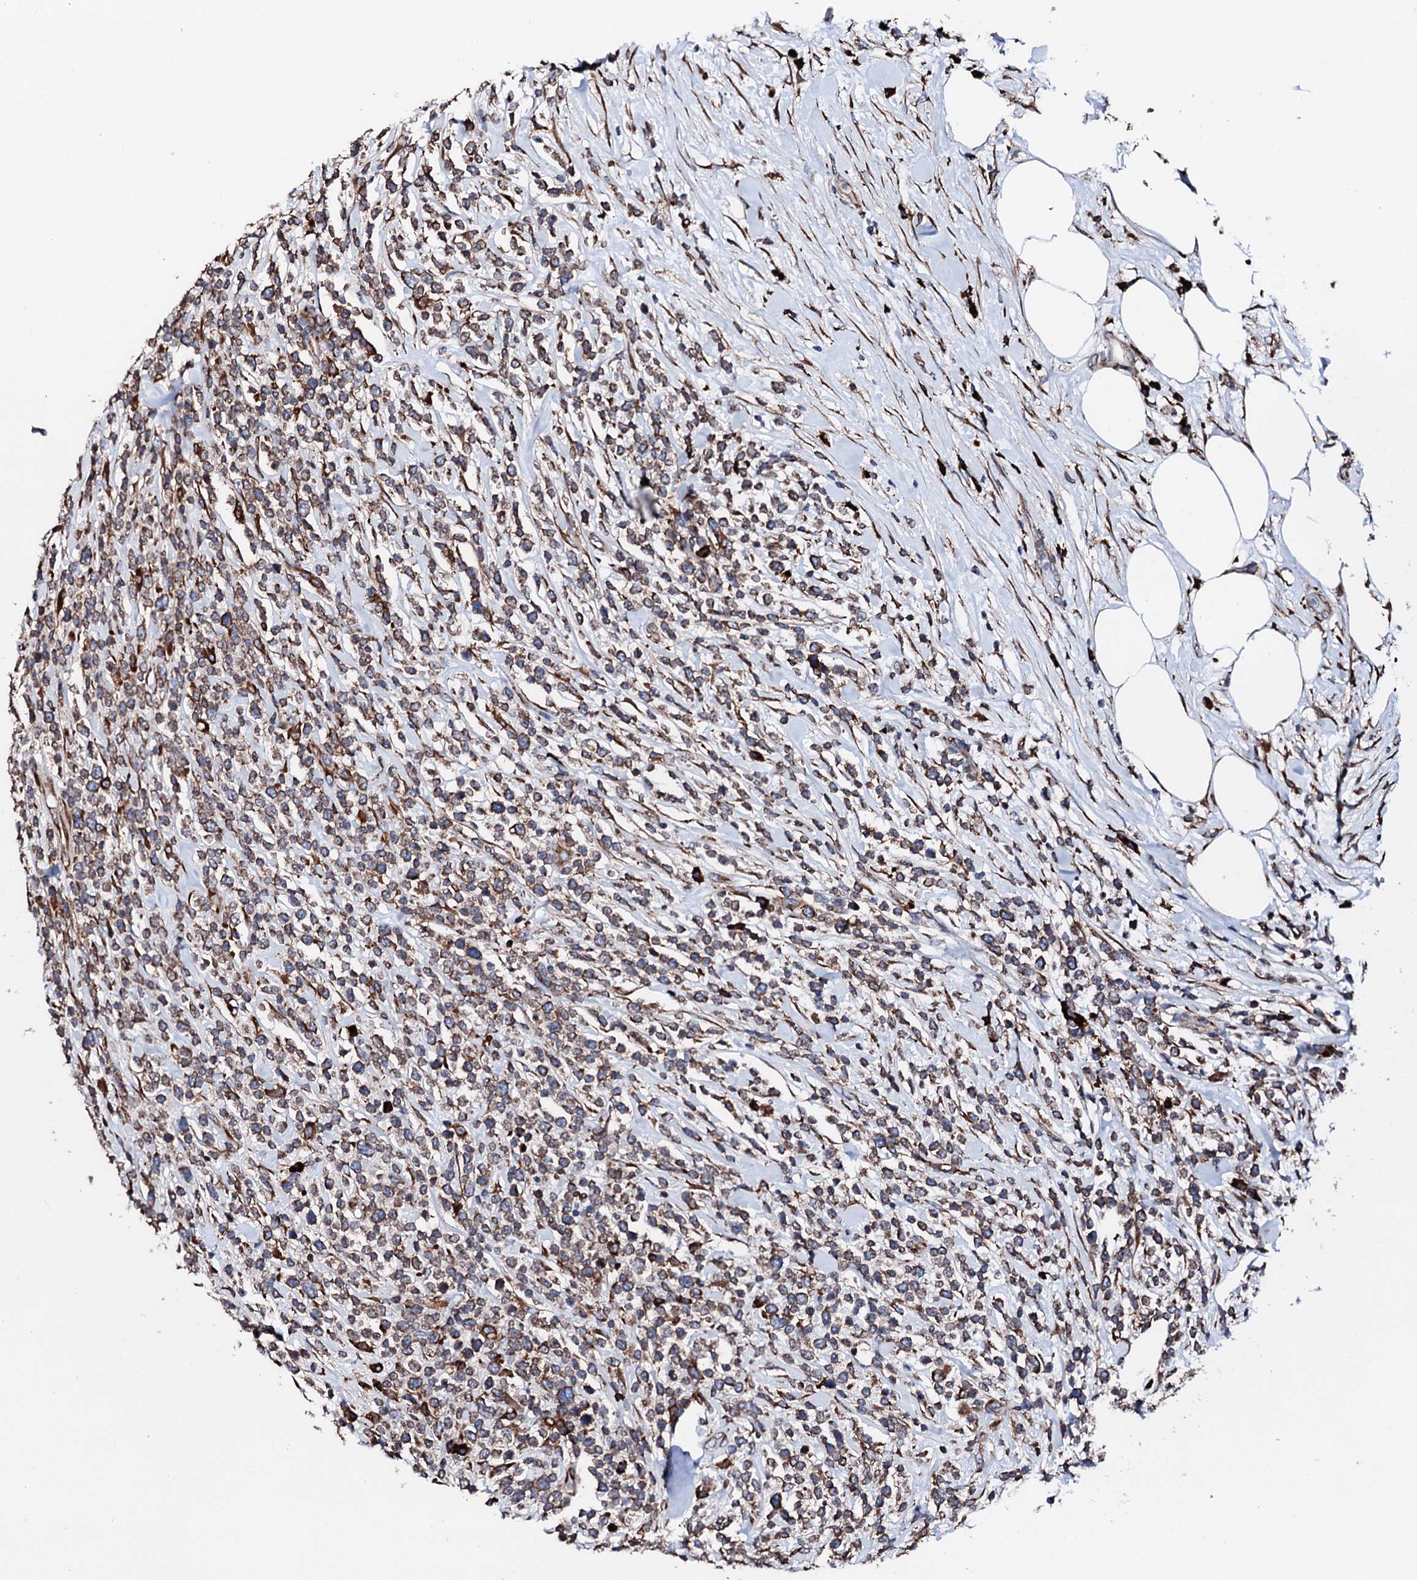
{"staining": {"intensity": "moderate", "quantity": ">75%", "location": "cytoplasmic/membranous"}, "tissue": "lymphoma", "cell_type": "Tumor cells", "image_type": "cancer", "snomed": [{"axis": "morphology", "description": "Malignant lymphoma, non-Hodgkin's type, High grade"}, {"axis": "topography", "description": "Colon"}], "caption": "Malignant lymphoma, non-Hodgkin's type (high-grade) was stained to show a protein in brown. There is medium levels of moderate cytoplasmic/membranous positivity in approximately >75% of tumor cells.", "gene": "AMDHD1", "patient": {"sex": "female", "age": 53}}